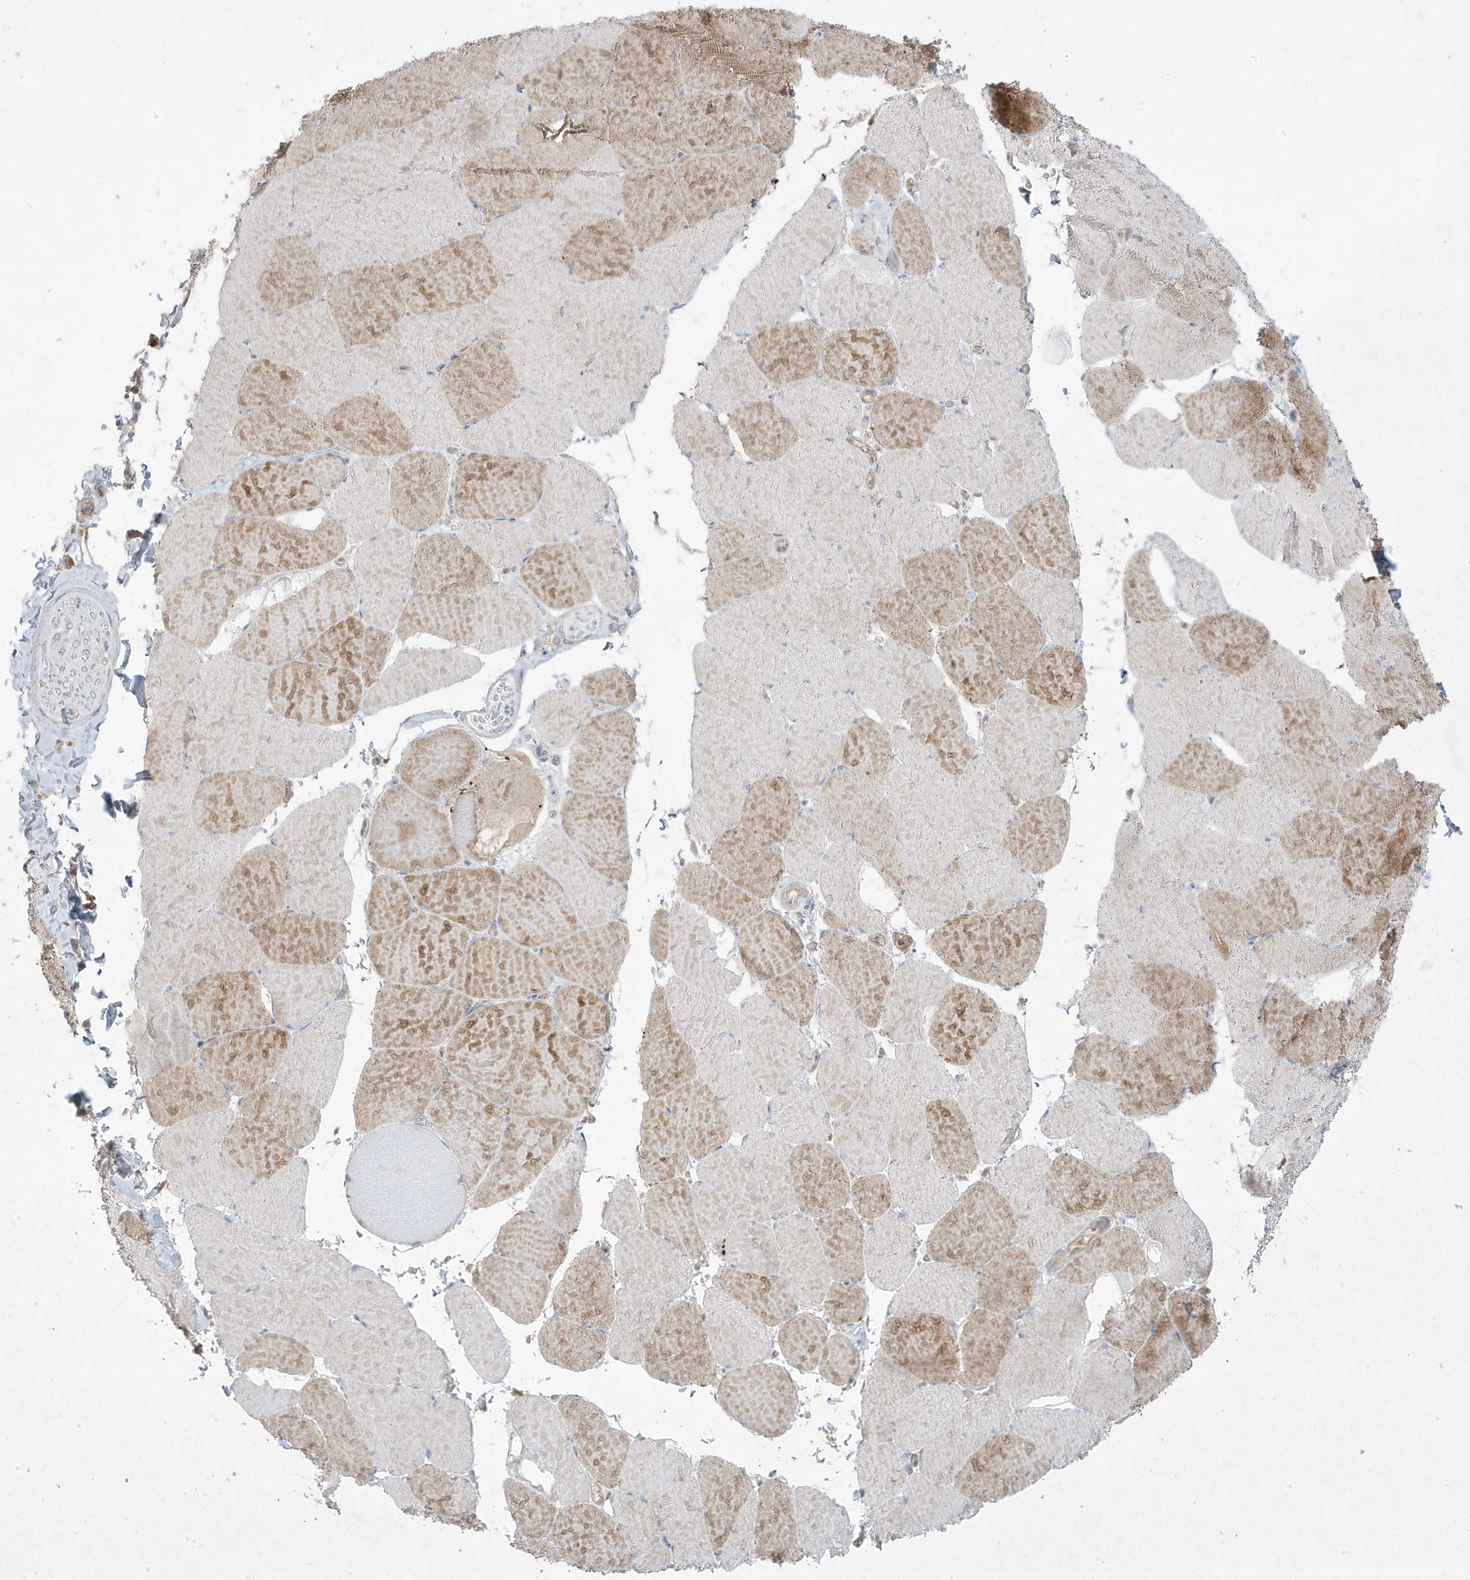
{"staining": {"intensity": "moderate", "quantity": "25%-75%", "location": "cytoplasmic/membranous"}, "tissue": "skeletal muscle", "cell_type": "Myocytes", "image_type": "normal", "snomed": [{"axis": "morphology", "description": "Normal tissue, NOS"}, {"axis": "topography", "description": "Skeletal muscle"}, {"axis": "topography", "description": "Head-Neck"}], "caption": "Immunohistochemical staining of benign skeletal muscle reveals moderate cytoplasmic/membranous protein expression in about 25%-75% of myocytes. The staining was performed using DAB to visualize the protein expression in brown, while the nuclei were stained in blue with hematoxylin (Magnification: 20x).", "gene": "RGL4", "patient": {"sex": "male", "age": 66}}